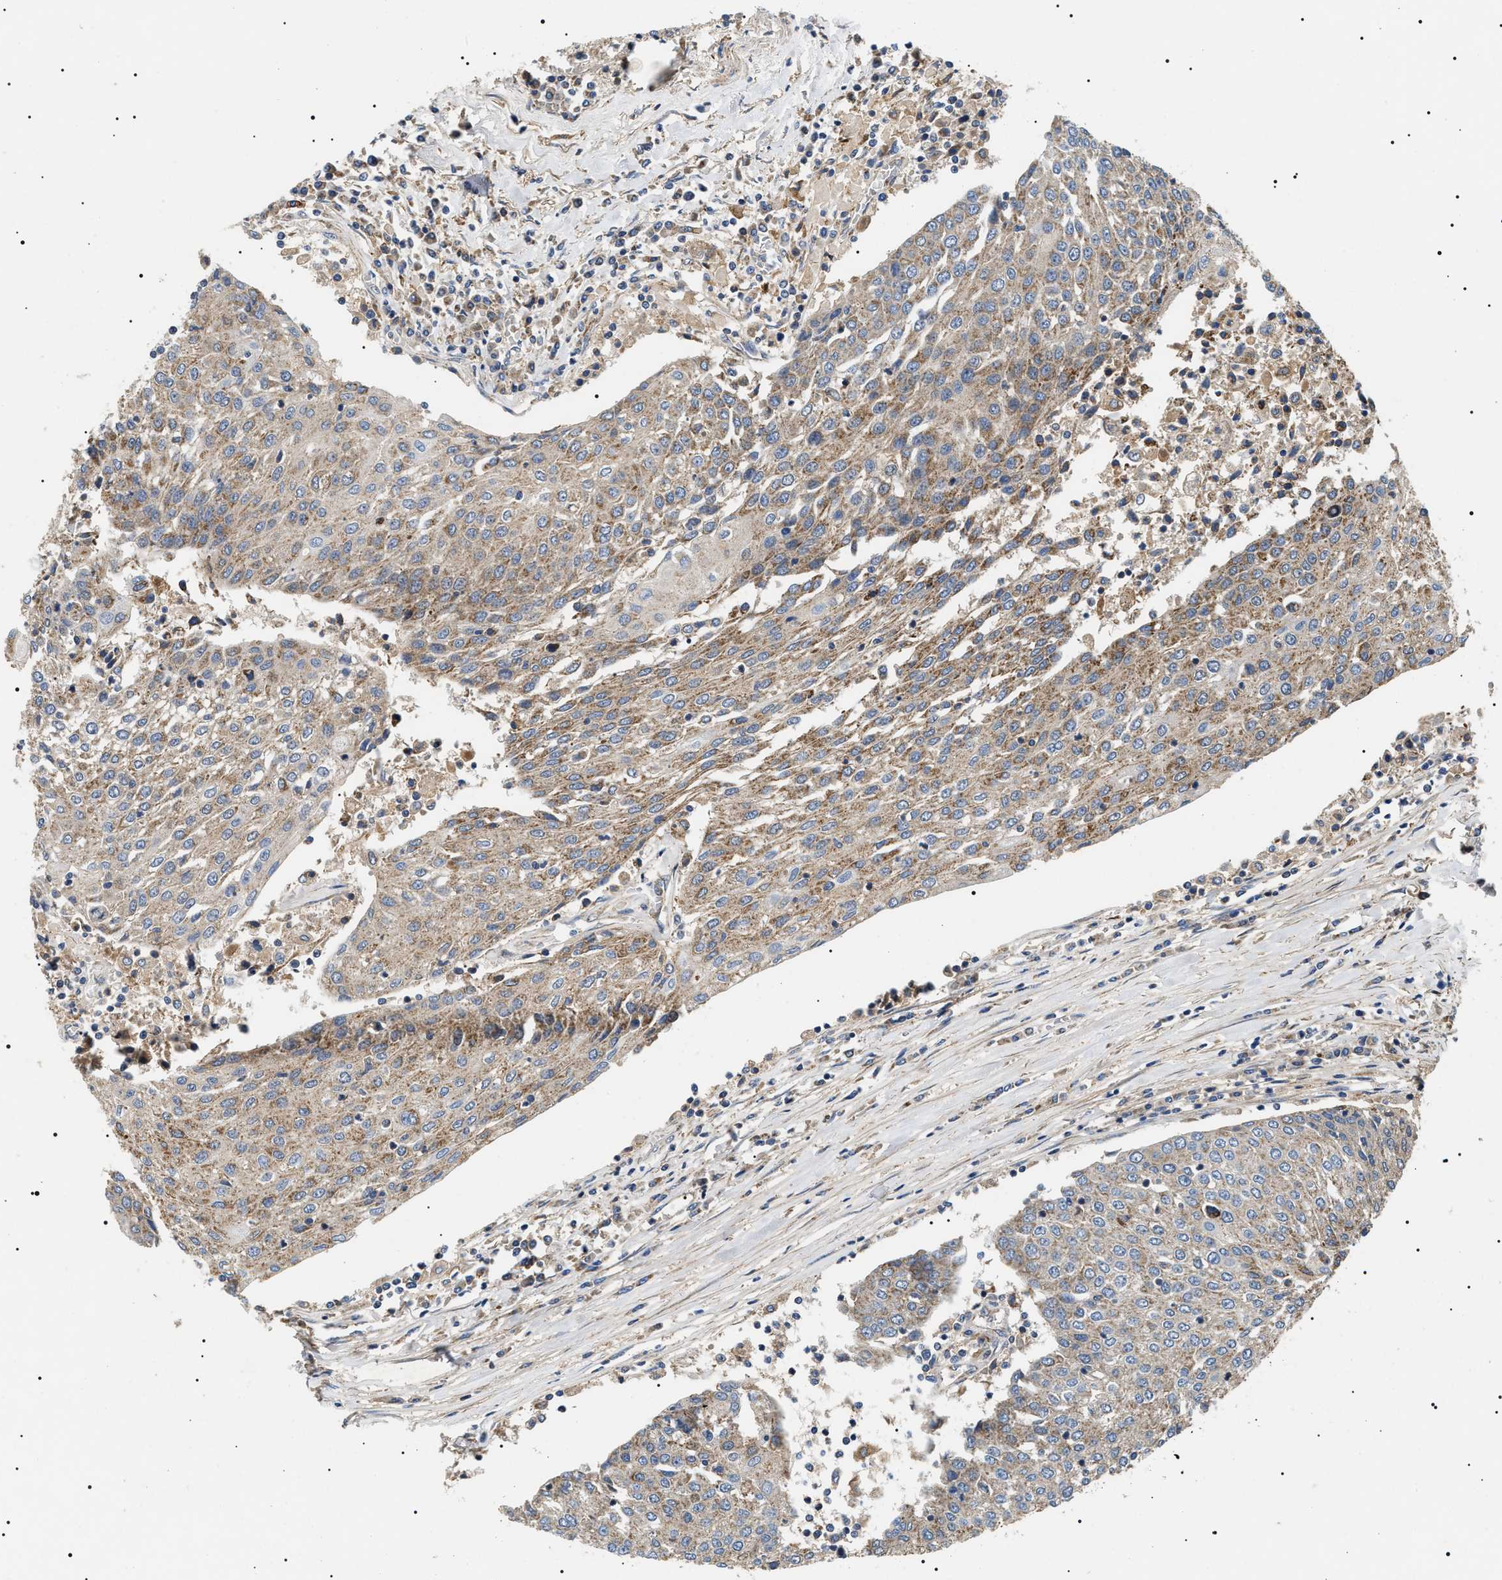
{"staining": {"intensity": "weak", "quantity": ">75%", "location": "cytoplasmic/membranous"}, "tissue": "urothelial cancer", "cell_type": "Tumor cells", "image_type": "cancer", "snomed": [{"axis": "morphology", "description": "Urothelial carcinoma, High grade"}, {"axis": "topography", "description": "Urinary bladder"}], "caption": "An image of human urothelial cancer stained for a protein demonstrates weak cytoplasmic/membranous brown staining in tumor cells. Nuclei are stained in blue.", "gene": "OXSM", "patient": {"sex": "female", "age": 85}}